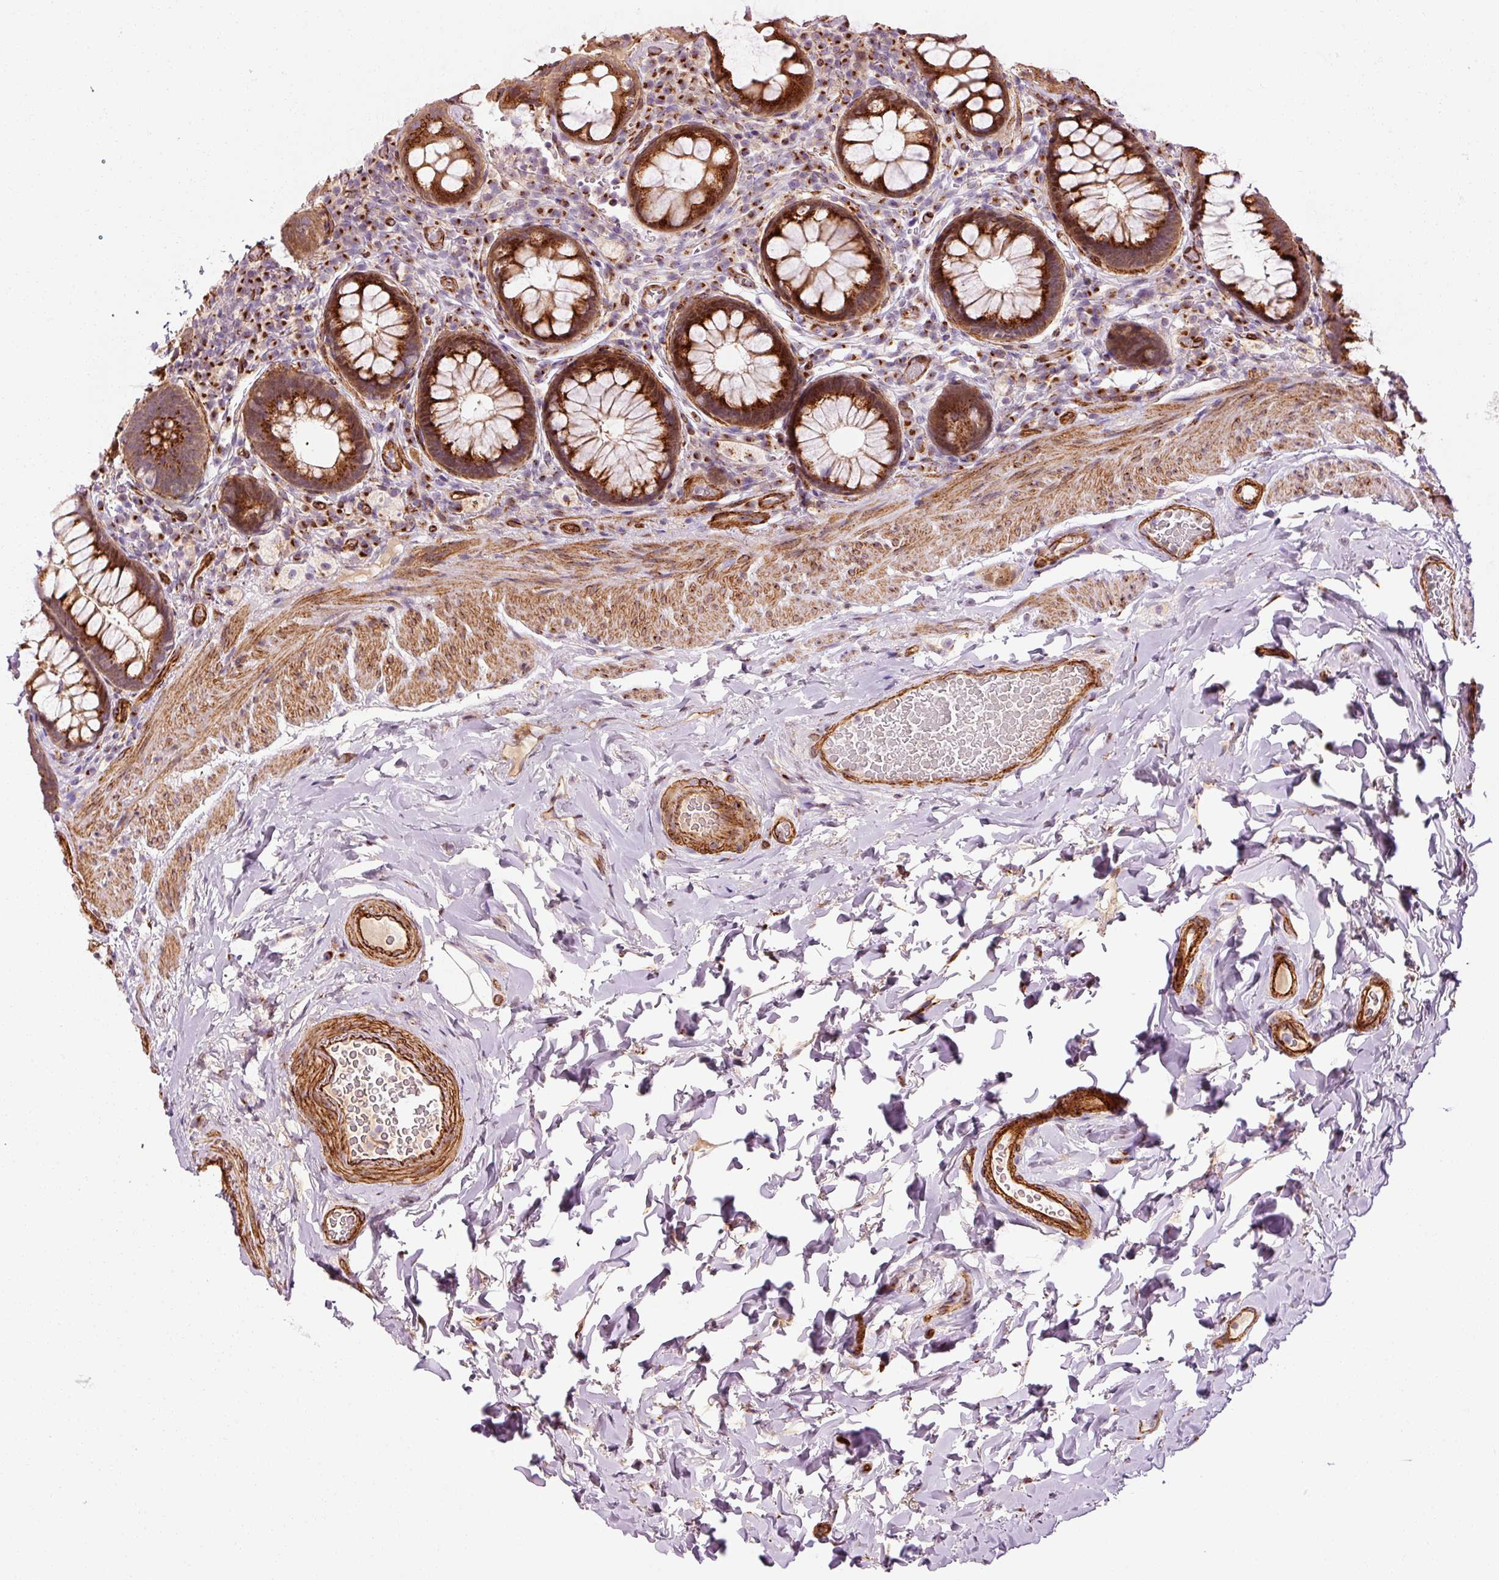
{"staining": {"intensity": "strong", "quantity": ">75%", "location": "cytoplasmic/membranous"}, "tissue": "rectum", "cell_type": "Glandular cells", "image_type": "normal", "snomed": [{"axis": "morphology", "description": "Normal tissue, NOS"}, {"axis": "topography", "description": "Rectum"}], "caption": "DAB (3,3'-diaminobenzidine) immunohistochemical staining of benign rectum displays strong cytoplasmic/membranous protein positivity in approximately >75% of glandular cells.", "gene": "LIMK2", "patient": {"sex": "female", "age": 69}}